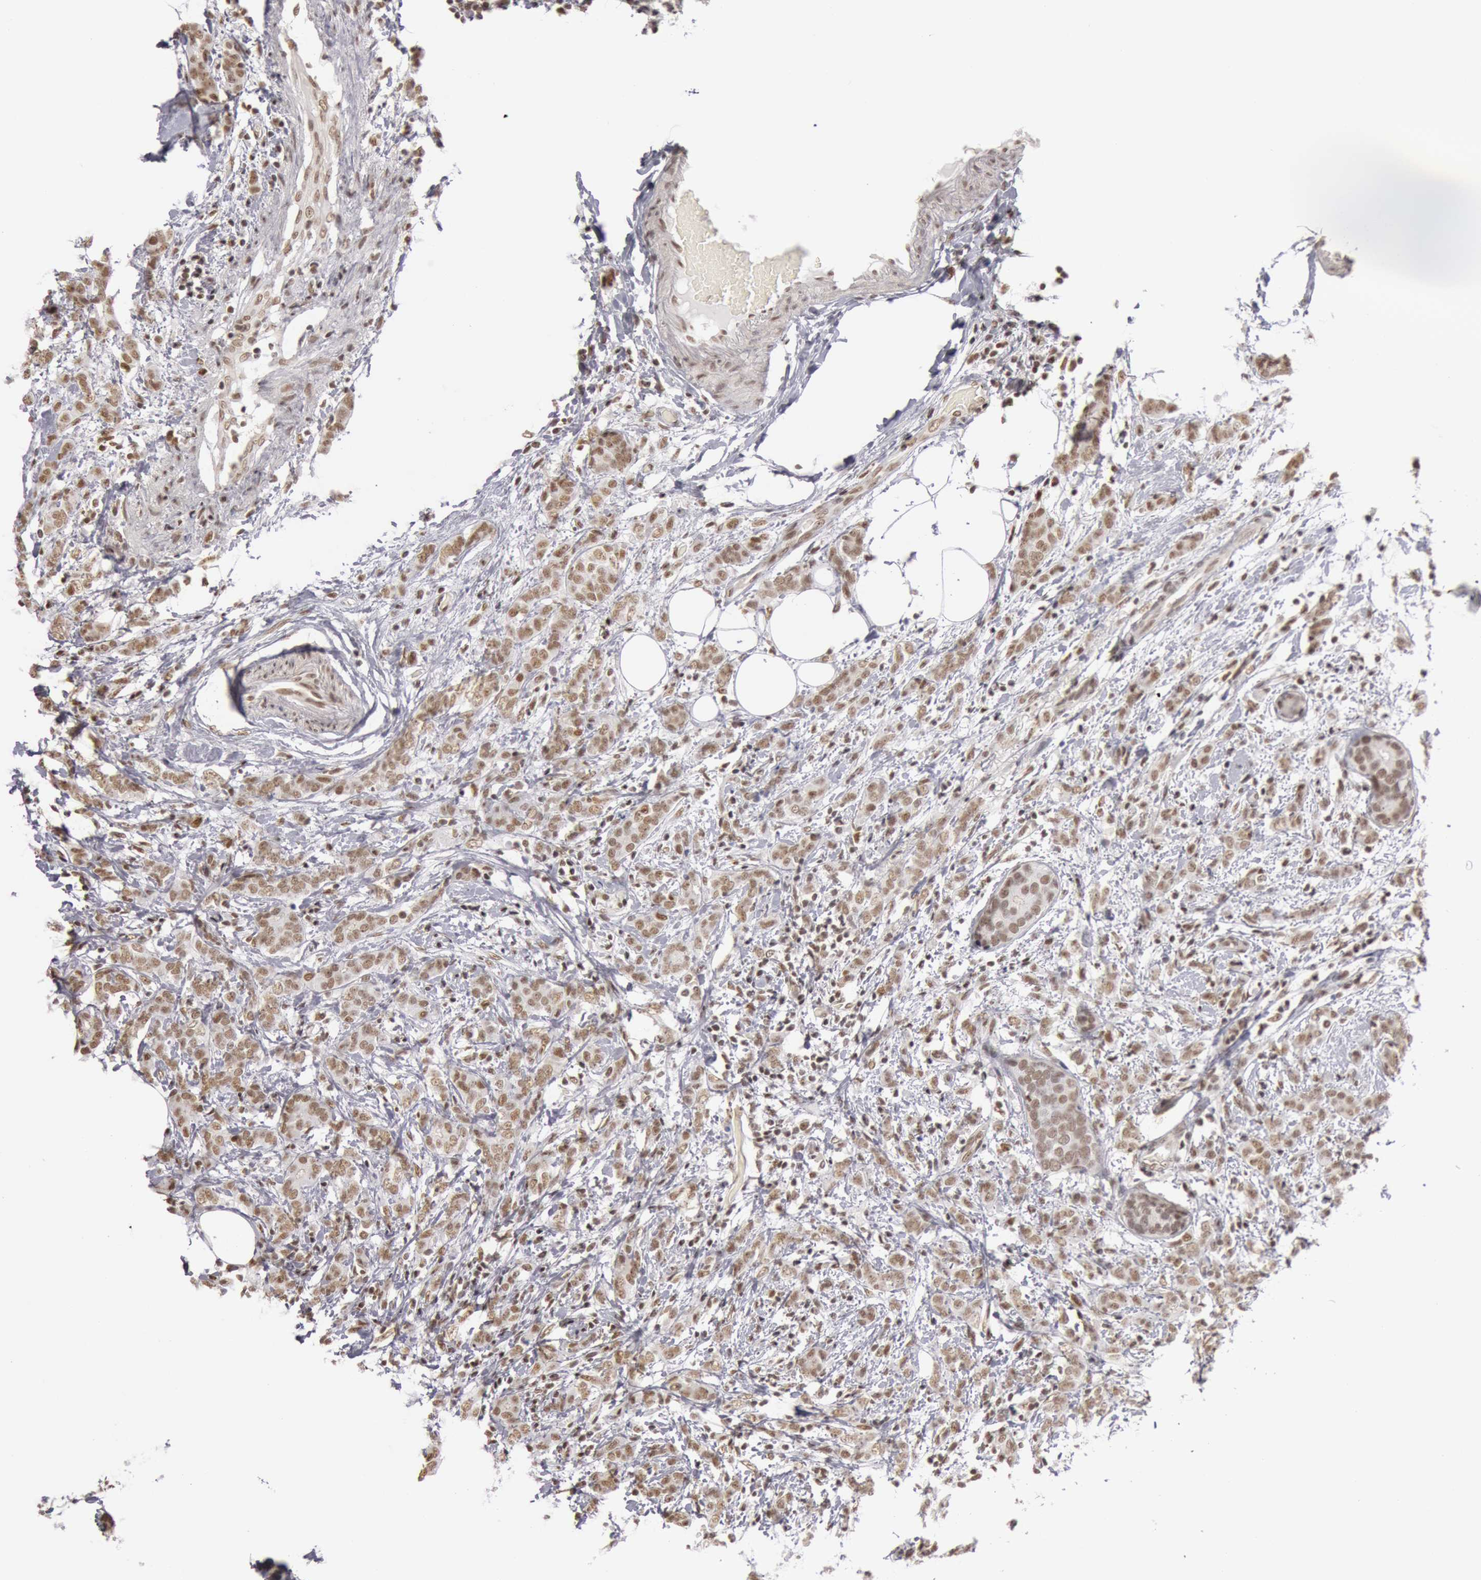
{"staining": {"intensity": "moderate", "quantity": ">75%", "location": "nuclear"}, "tissue": "breast cancer", "cell_type": "Tumor cells", "image_type": "cancer", "snomed": [{"axis": "morphology", "description": "Duct carcinoma"}, {"axis": "topography", "description": "Breast"}], "caption": "Approximately >75% of tumor cells in breast cancer (infiltrating ductal carcinoma) show moderate nuclear protein staining as visualized by brown immunohistochemical staining.", "gene": "ESS2", "patient": {"sex": "female", "age": 53}}